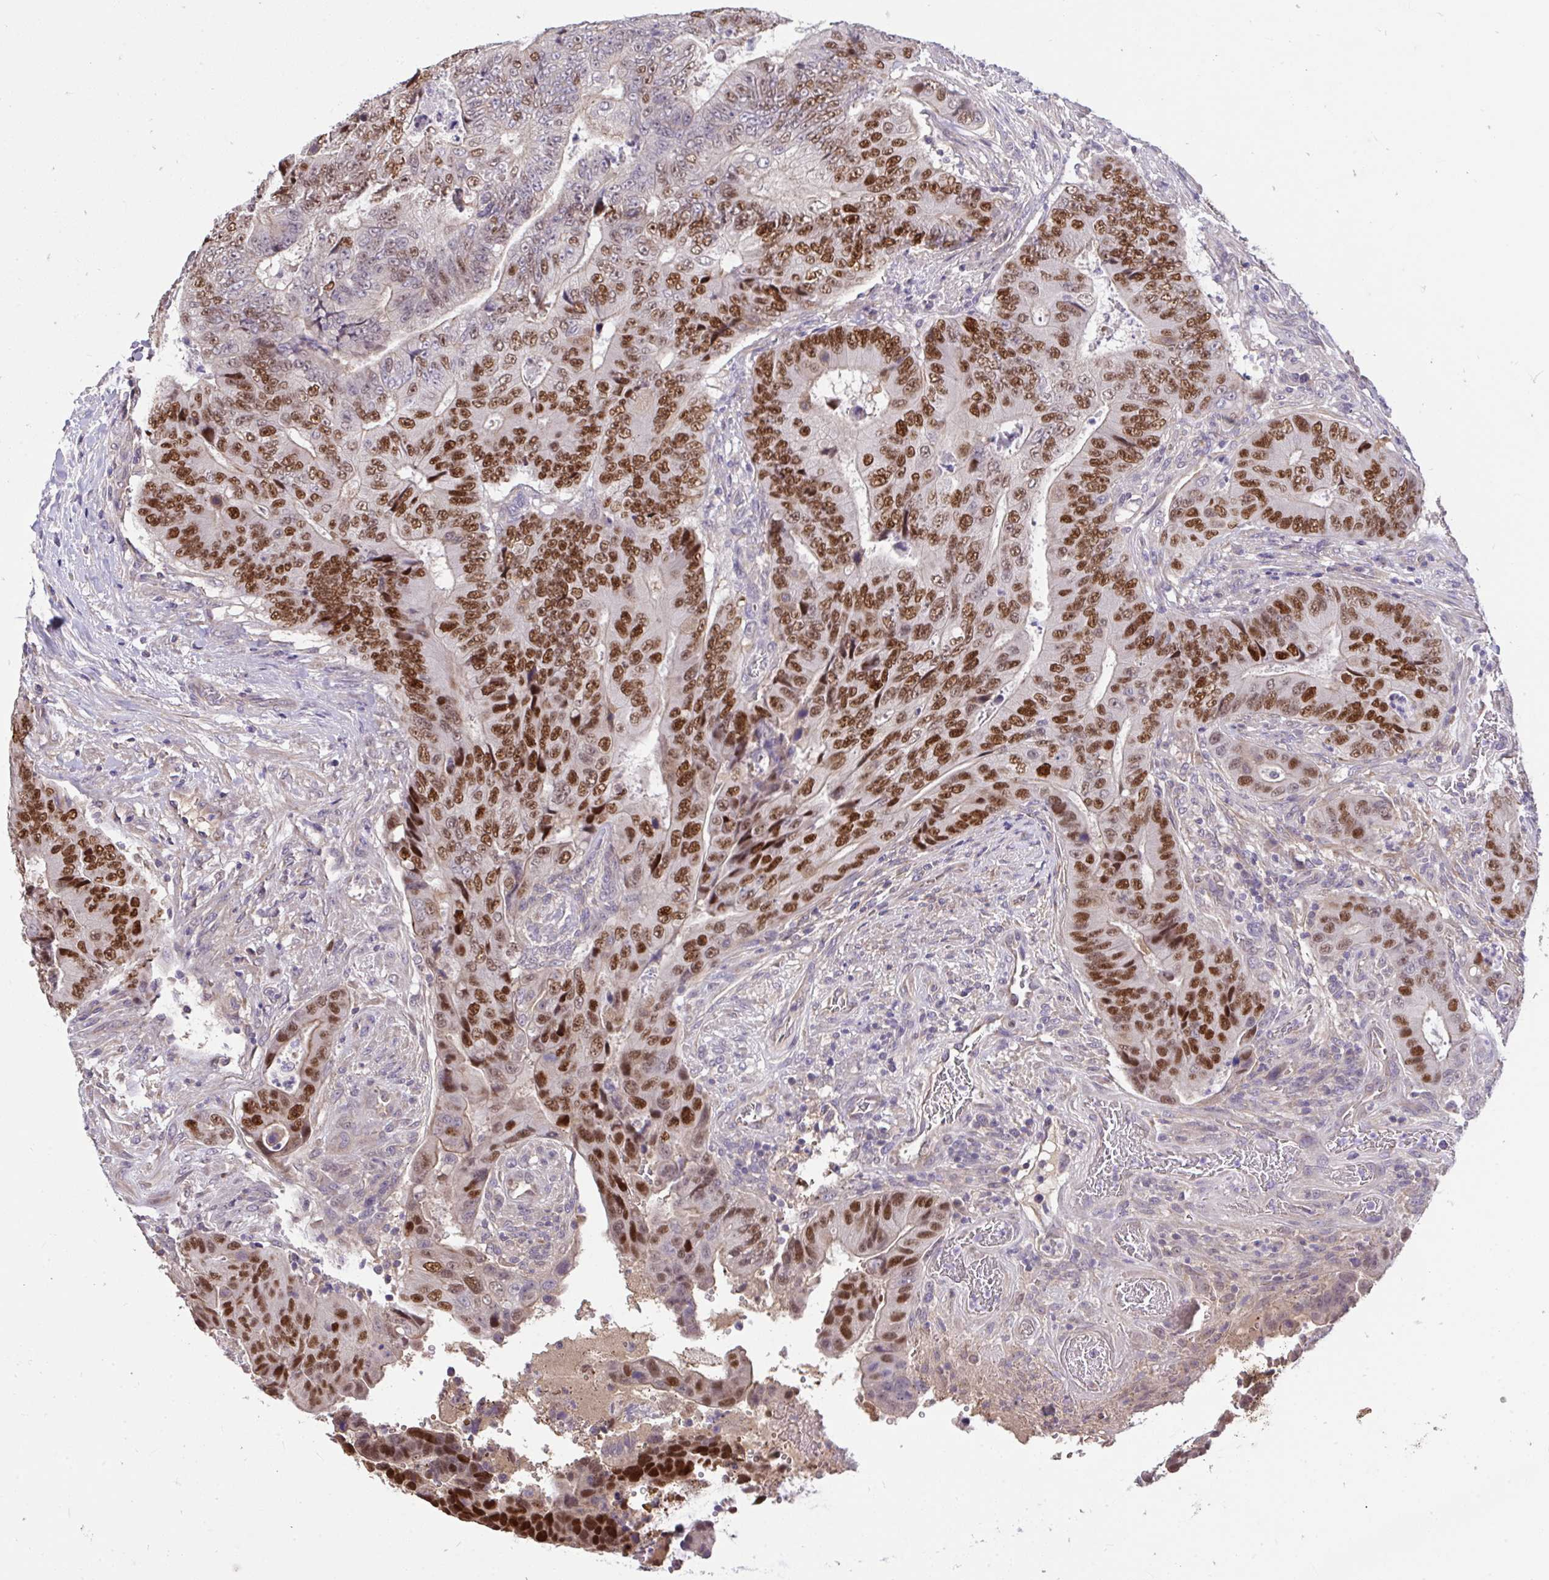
{"staining": {"intensity": "moderate", "quantity": ">75%", "location": "nuclear"}, "tissue": "colorectal cancer", "cell_type": "Tumor cells", "image_type": "cancer", "snomed": [{"axis": "morphology", "description": "Adenocarcinoma, NOS"}, {"axis": "topography", "description": "Colon"}], "caption": "High-magnification brightfield microscopy of colorectal cancer (adenocarcinoma) stained with DAB (3,3'-diaminobenzidine) (brown) and counterstained with hematoxylin (blue). tumor cells exhibit moderate nuclear expression is identified in about>75% of cells.", "gene": "C19orf54", "patient": {"sex": "female", "age": 48}}